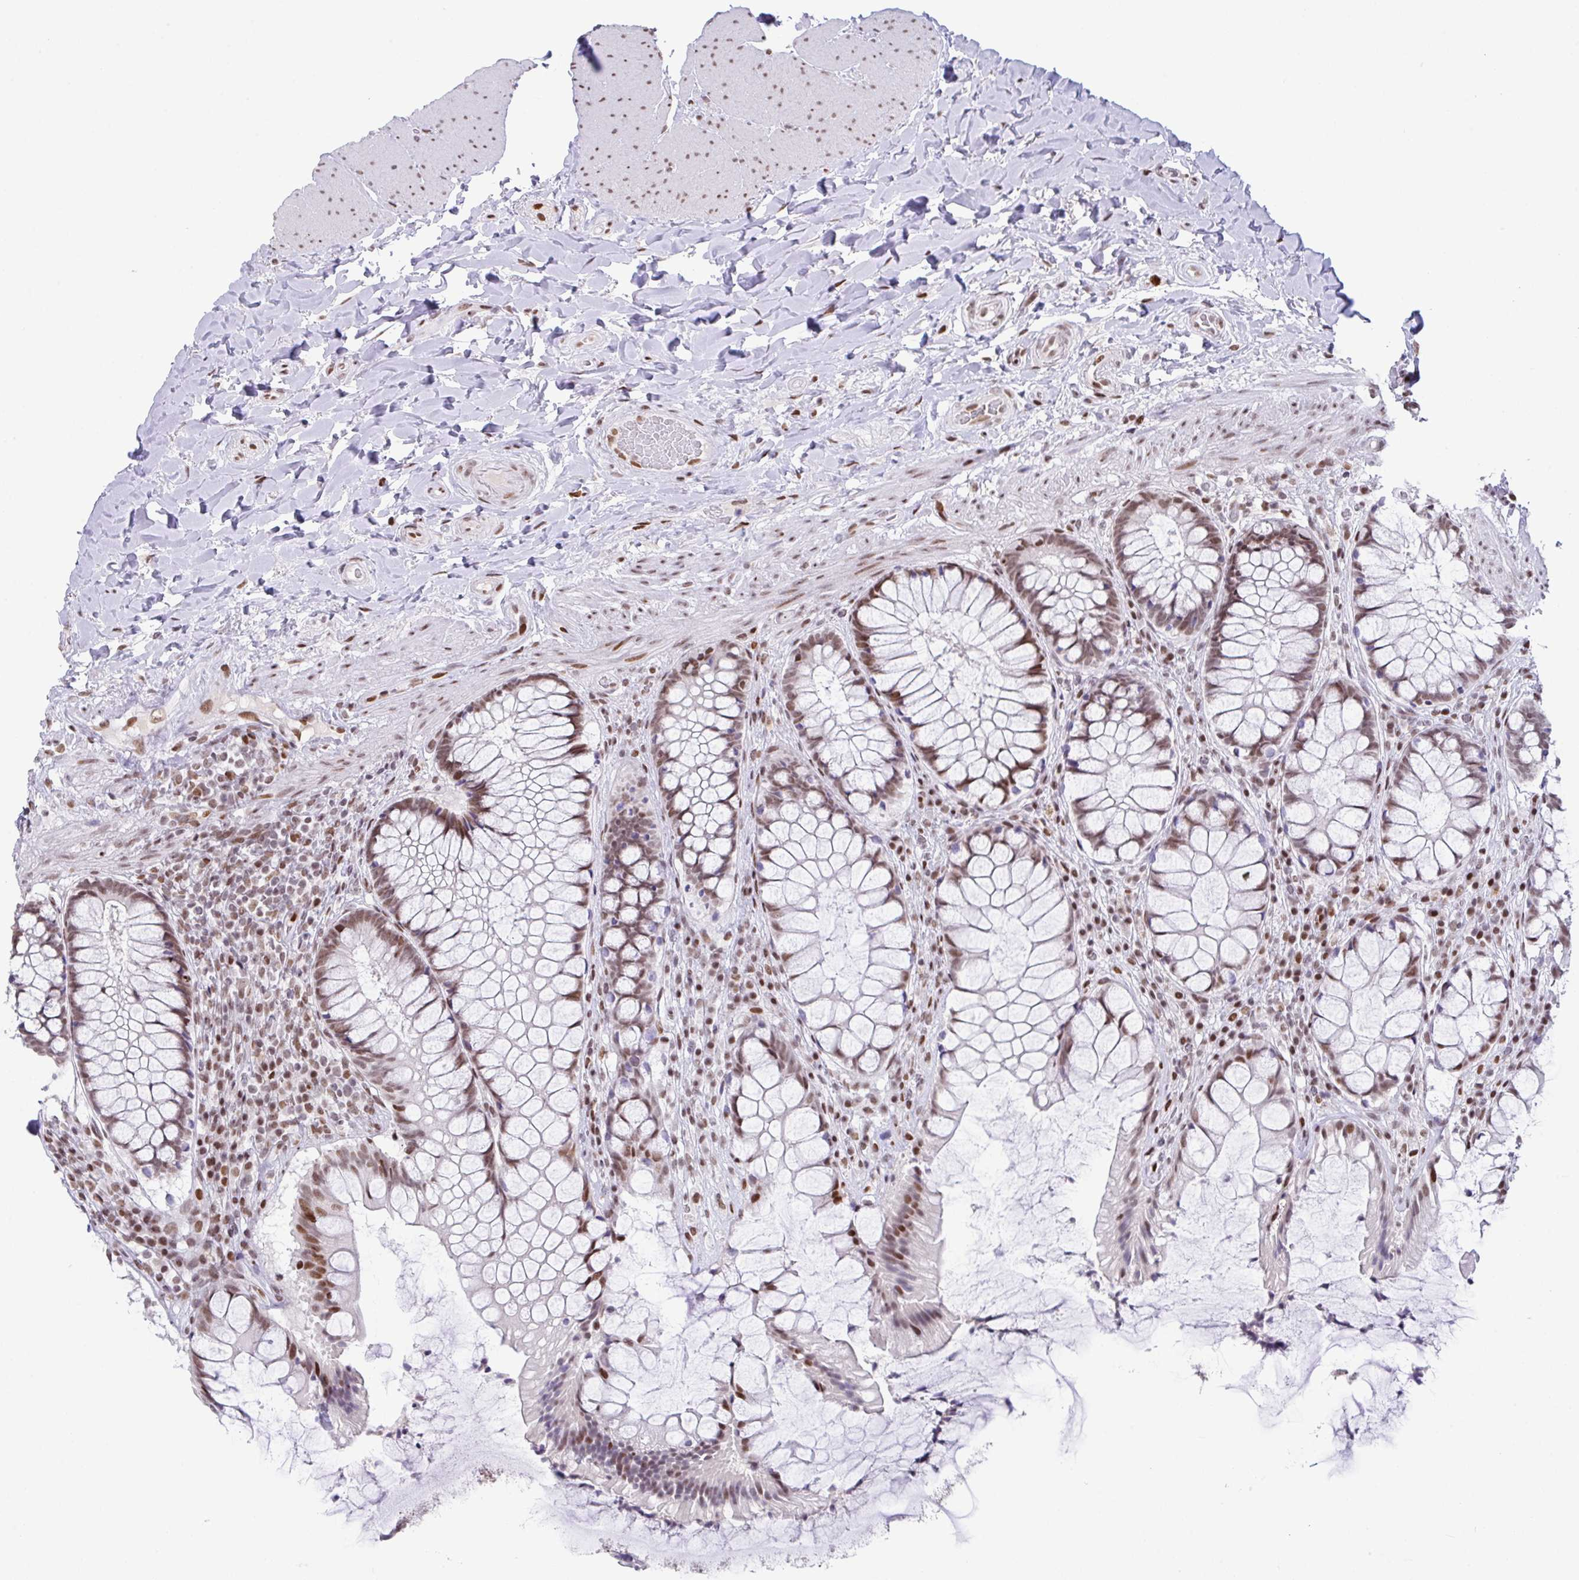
{"staining": {"intensity": "moderate", "quantity": ">75%", "location": "nuclear"}, "tissue": "rectum", "cell_type": "Glandular cells", "image_type": "normal", "snomed": [{"axis": "morphology", "description": "Normal tissue, NOS"}, {"axis": "topography", "description": "Rectum"}], "caption": "IHC micrograph of normal rectum: rectum stained using immunohistochemistry shows medium levels of moderate protein expression localized specifically in the nuclear of glandular cells, appearing as a nuclear brown color.", "gene": "CLP1", "patient": {"sex": "female", "age": 58}}